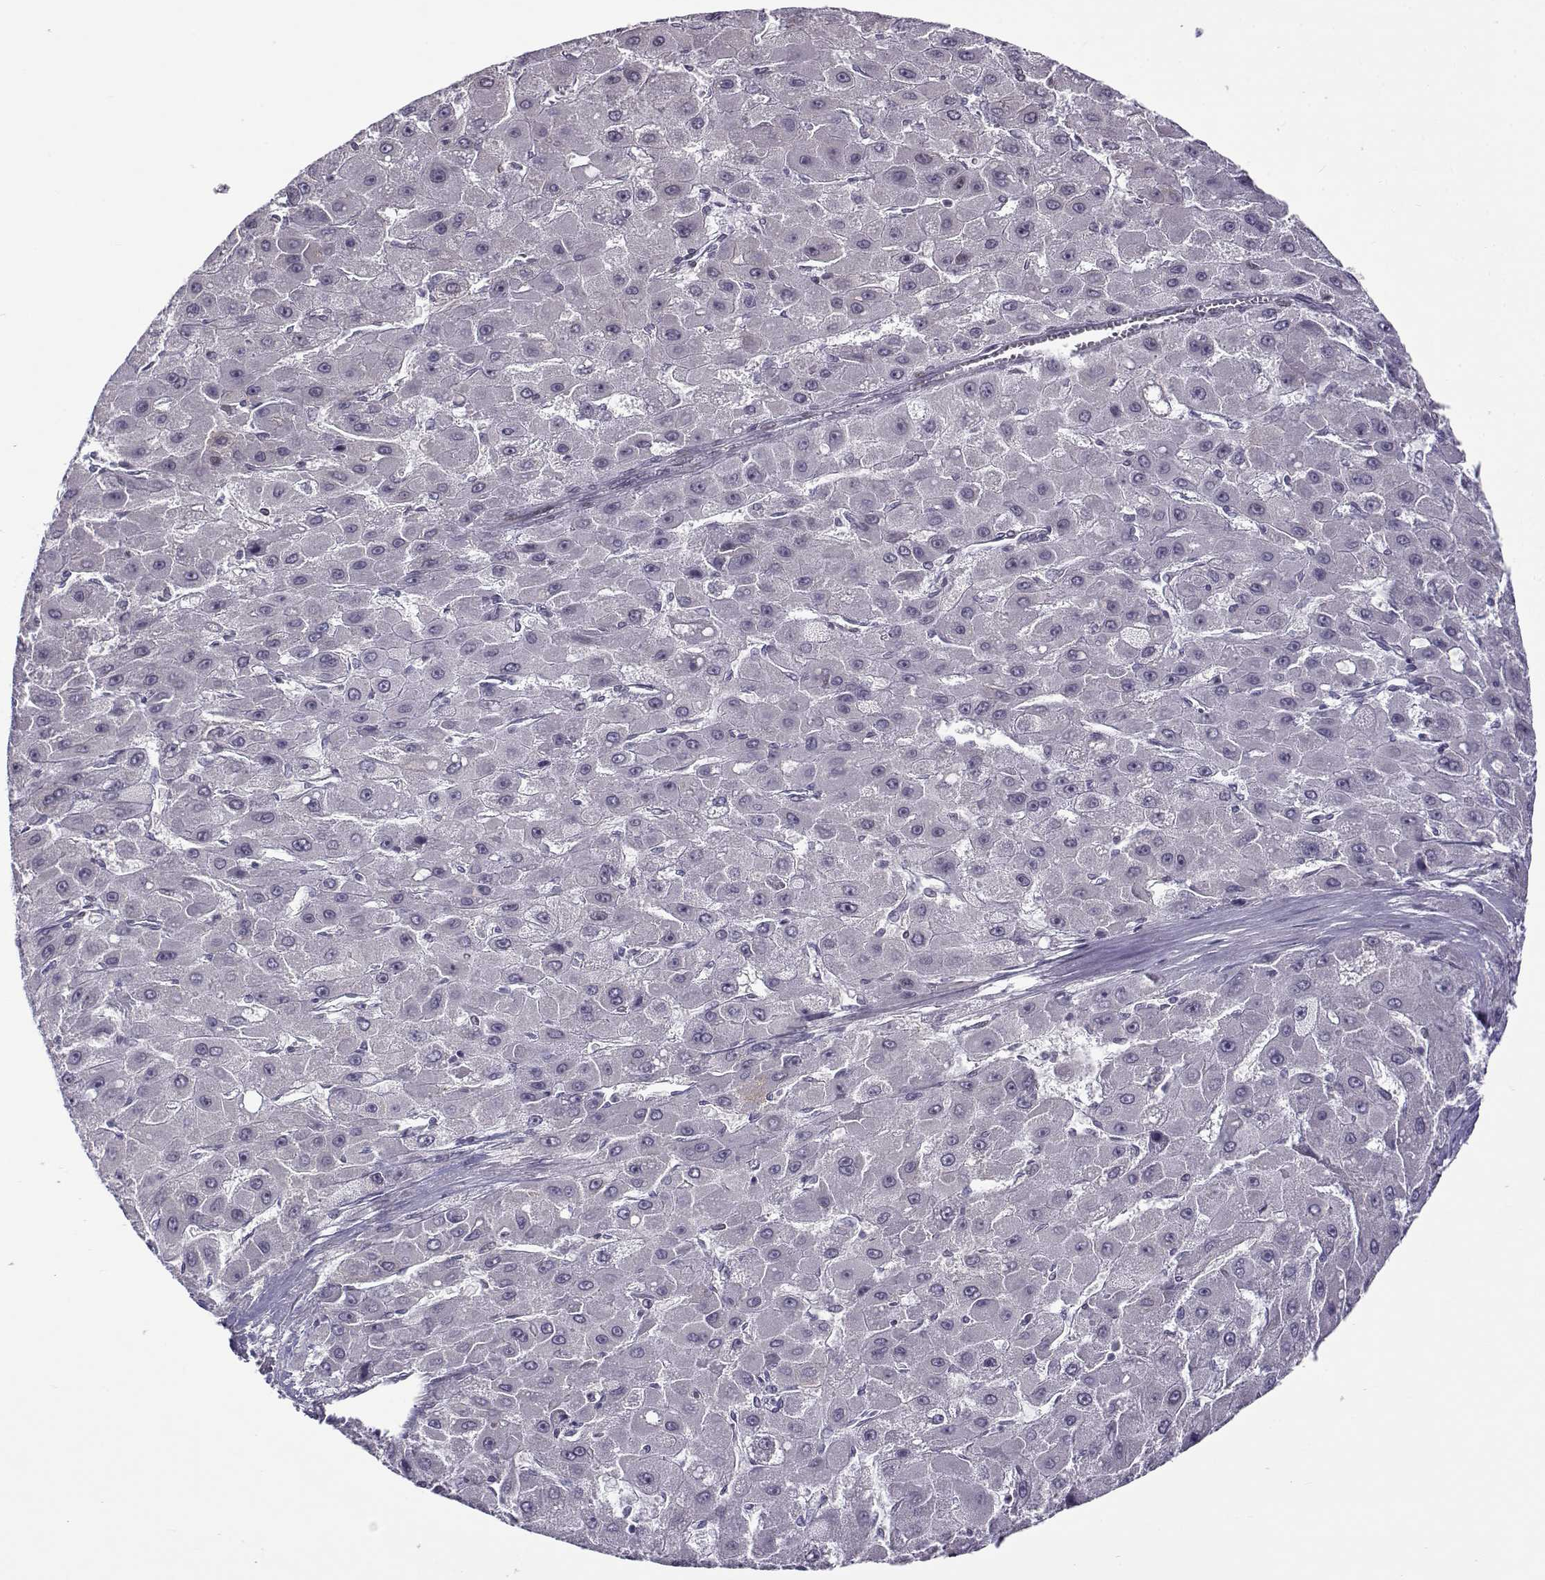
{"staining": {"intensity": "negative", "quantity": "none", "location": "none"}, "tissue": "liver cancer", "cell_type": "Tumor cells", "image_type": "cancer", "snomed": [{"axis": "morphology", "description": "Carcinoma, Hepatocellular, NOS"}, {"axis": "topography", "description": "Liver"}], "caption": "There is no significant positivity in tumor cells of liver cancer (hepatocellular carcinoma).", "gene": "BACH1", "patient": {"sex": "female", "age": 25}}